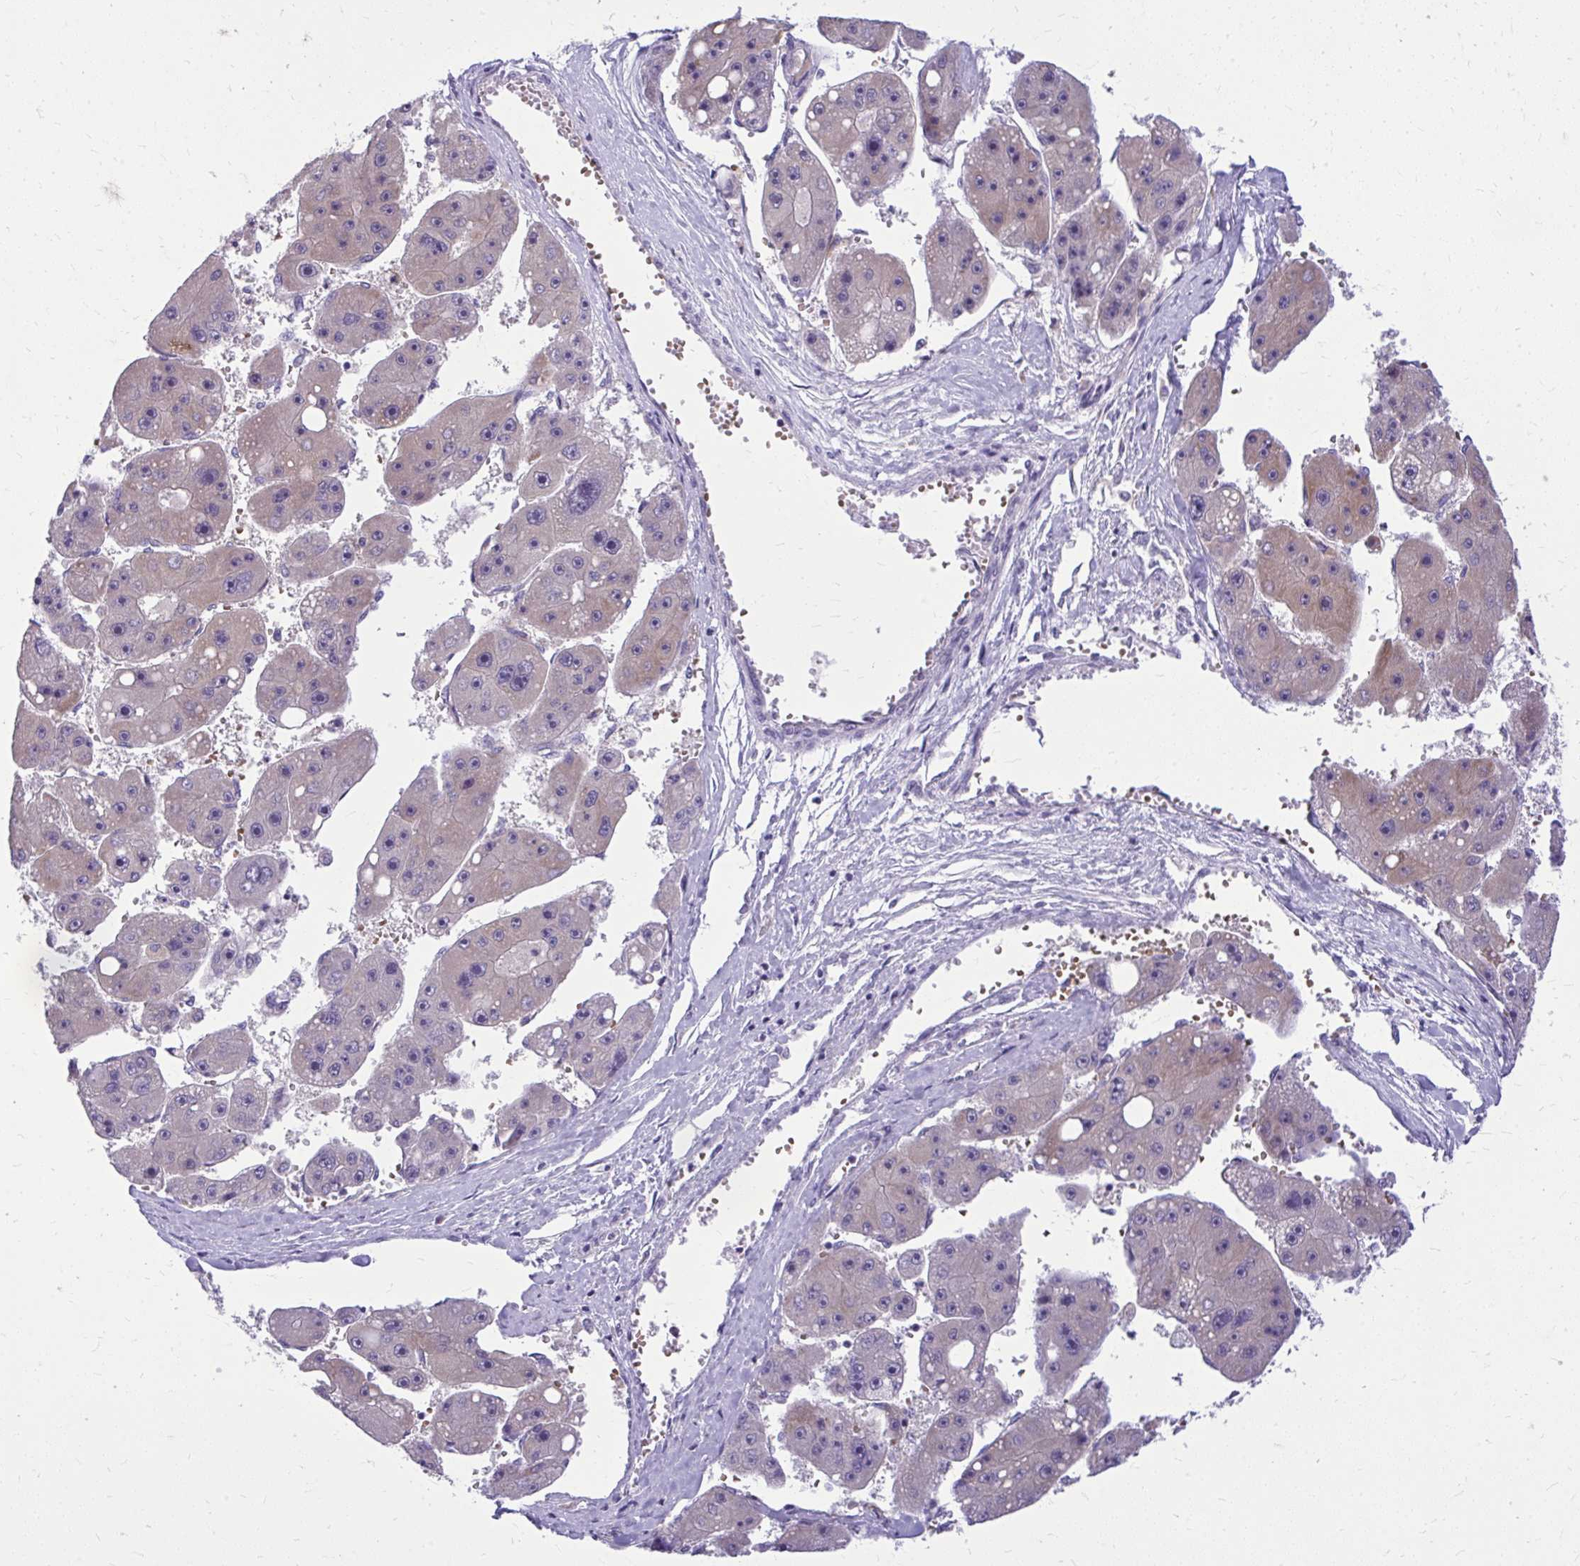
{"staining": {"intensity": "weak", "quantity": "<25%", "location": "cytoplasmic/membranous"}, "tissue": "liver cancer", "cell_type": "Tumor cells", "image_type": "cancer", "snomed": [{"axis": "morphology", "description": "Carcinoma, Hepatocellular, NOS"}, {"axis": "topography", "description": "Liver"}], "caption": "A high-resolution micrograph shows immunohistochemistry (IHC) staining of hepatocellular carcinoma (liver), which demonstrates no significant positivity in tumor cells.", "gene": "DPY19L1", "patient": {"sex": "female", "age": 61}}